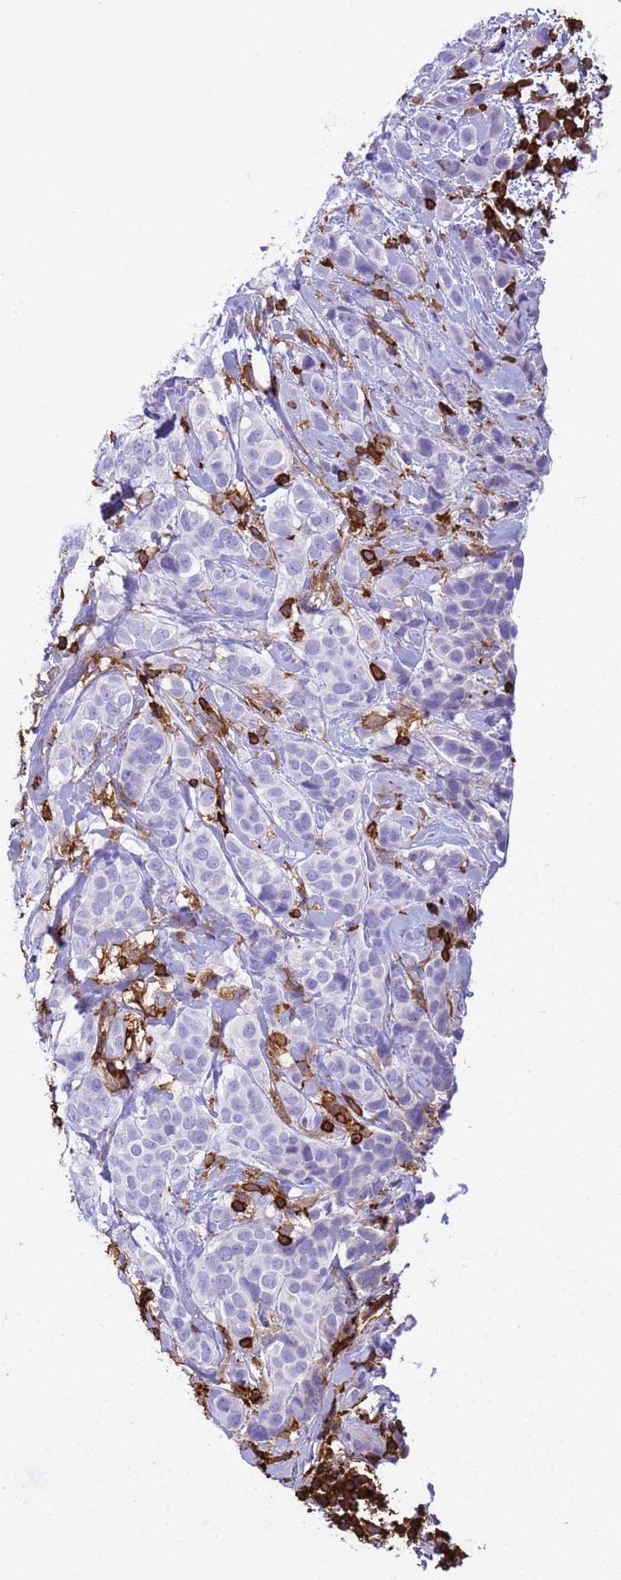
{"staining": {"intensity": "negative", "quantity": "none", "location": "none"}, "tissue": "breast cancer", "cell_type": "Tumor cells", "image_type": "cancer", "snomed": [{"axis": "morphology", "description": "Lobular carcinoma"}, {"axis": "topography", "description": "Breast"}], "caption": "Immunohistochemistry (IHC) photomicrograph of neoplastic tissue: human breast cancer (lobular carcinoma) stained with DAB (3,3'-diaminobenzidine) reveals no significant protein staining in tumor cells.", "gene": "IRF5", "patient": {"sex": "female", "age": 51}}